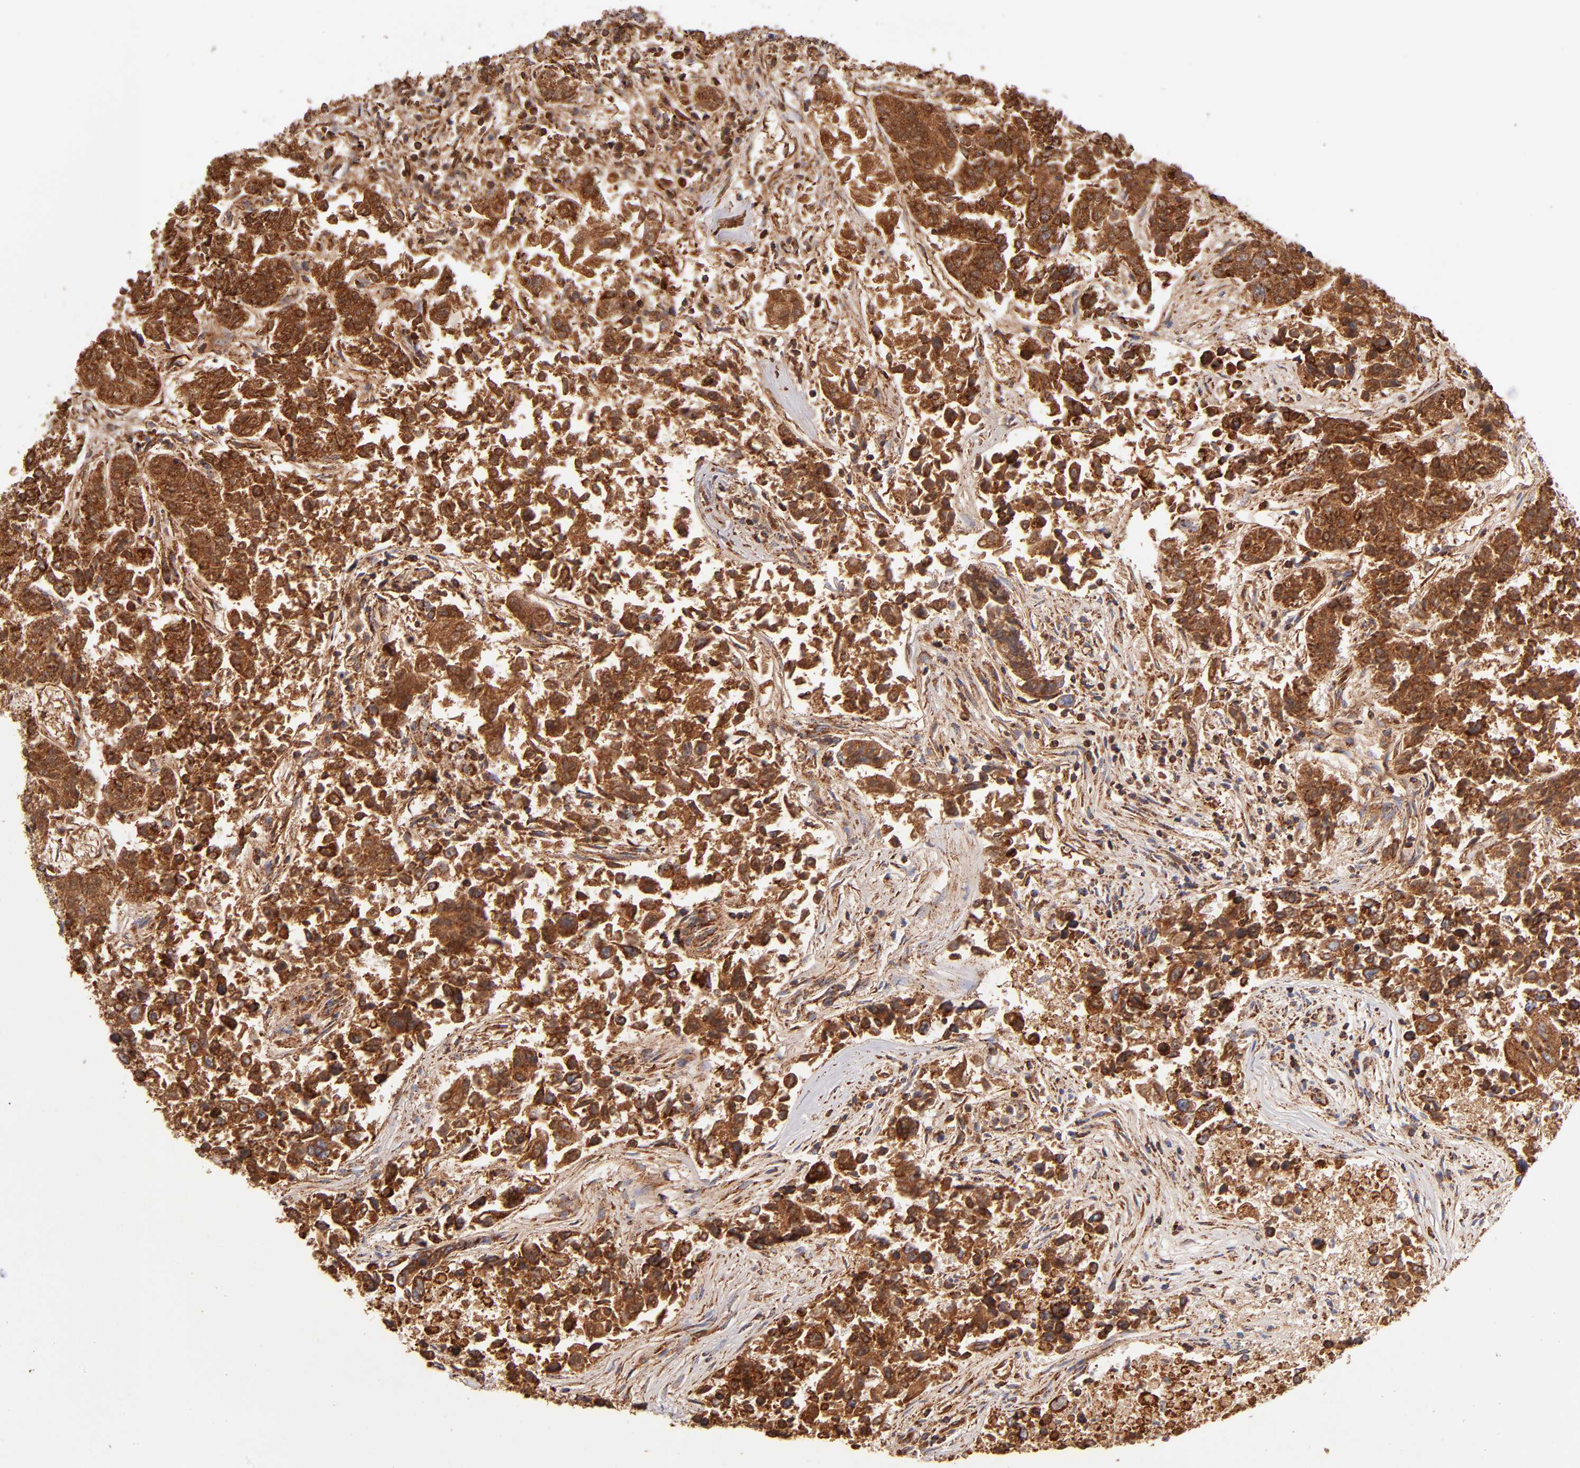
{"staining": {"intensity": "strong", "quantity": ">75%", "location": "cytoplasmic/membranous"}, "tissue": "lung cancer", "cell_type": "Tumor cells", "image_type": "cancer", "snomed": [{"axis": "morphology", "description": "Adenocarcinoma, NOS"}, {"axis": "topography", "description": "Lung"}], "caption": "This photomicrograph demonstrates adenocarcinoma (lung) stained with immunohistochemistry (IHC) to label a protein in brown. The cytoplasmic/membranous of tumor cells show strong positivity for the protein. Nuclei are counter-stained blue.", "gene": "DLST", "patient": {"sex": "male", "age": 84}}